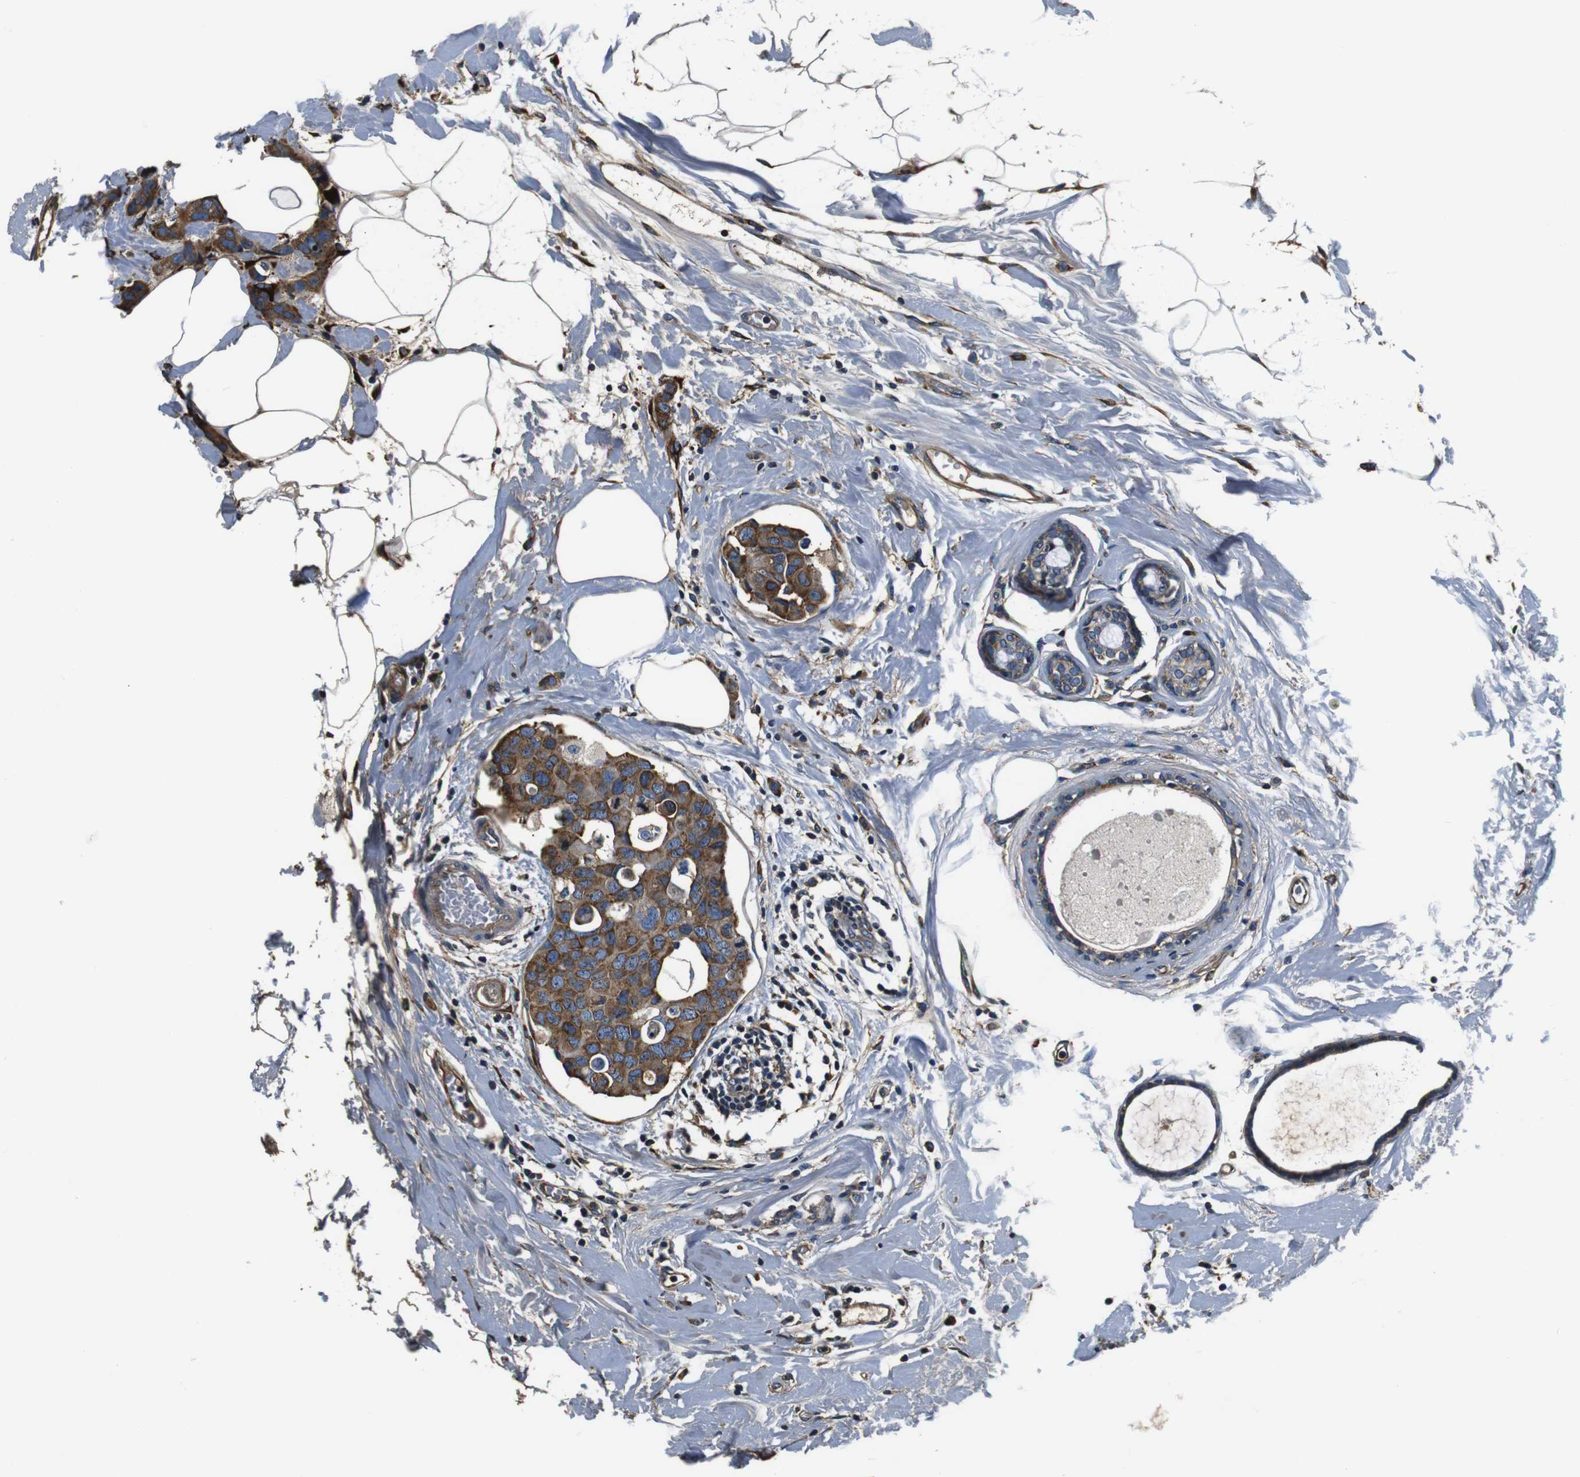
{"staining": {"intensity": "moderate", "quantity": ">75%", "location": "cytoplasmic/membranous"}, "tissue": "breast cancer", "cell_type": "Tumor cells", "image_type": "cancer", "snomed": [{"axis": "morphology", "description": "Normal tissue, NOS"}, {"axis": "morphology", "description": "Duct carcinoma"}, {"axis": "topography", "description": "Breast"}], "caption": "Breast intraductal carcinoma stained for a protein (brown) demonstrates moderate cytoplasmic/membranous positive staining in approximately >75% of tumor cells.", "gene": "COL1A1", "patient": {"sex": "female", "age": 50}}